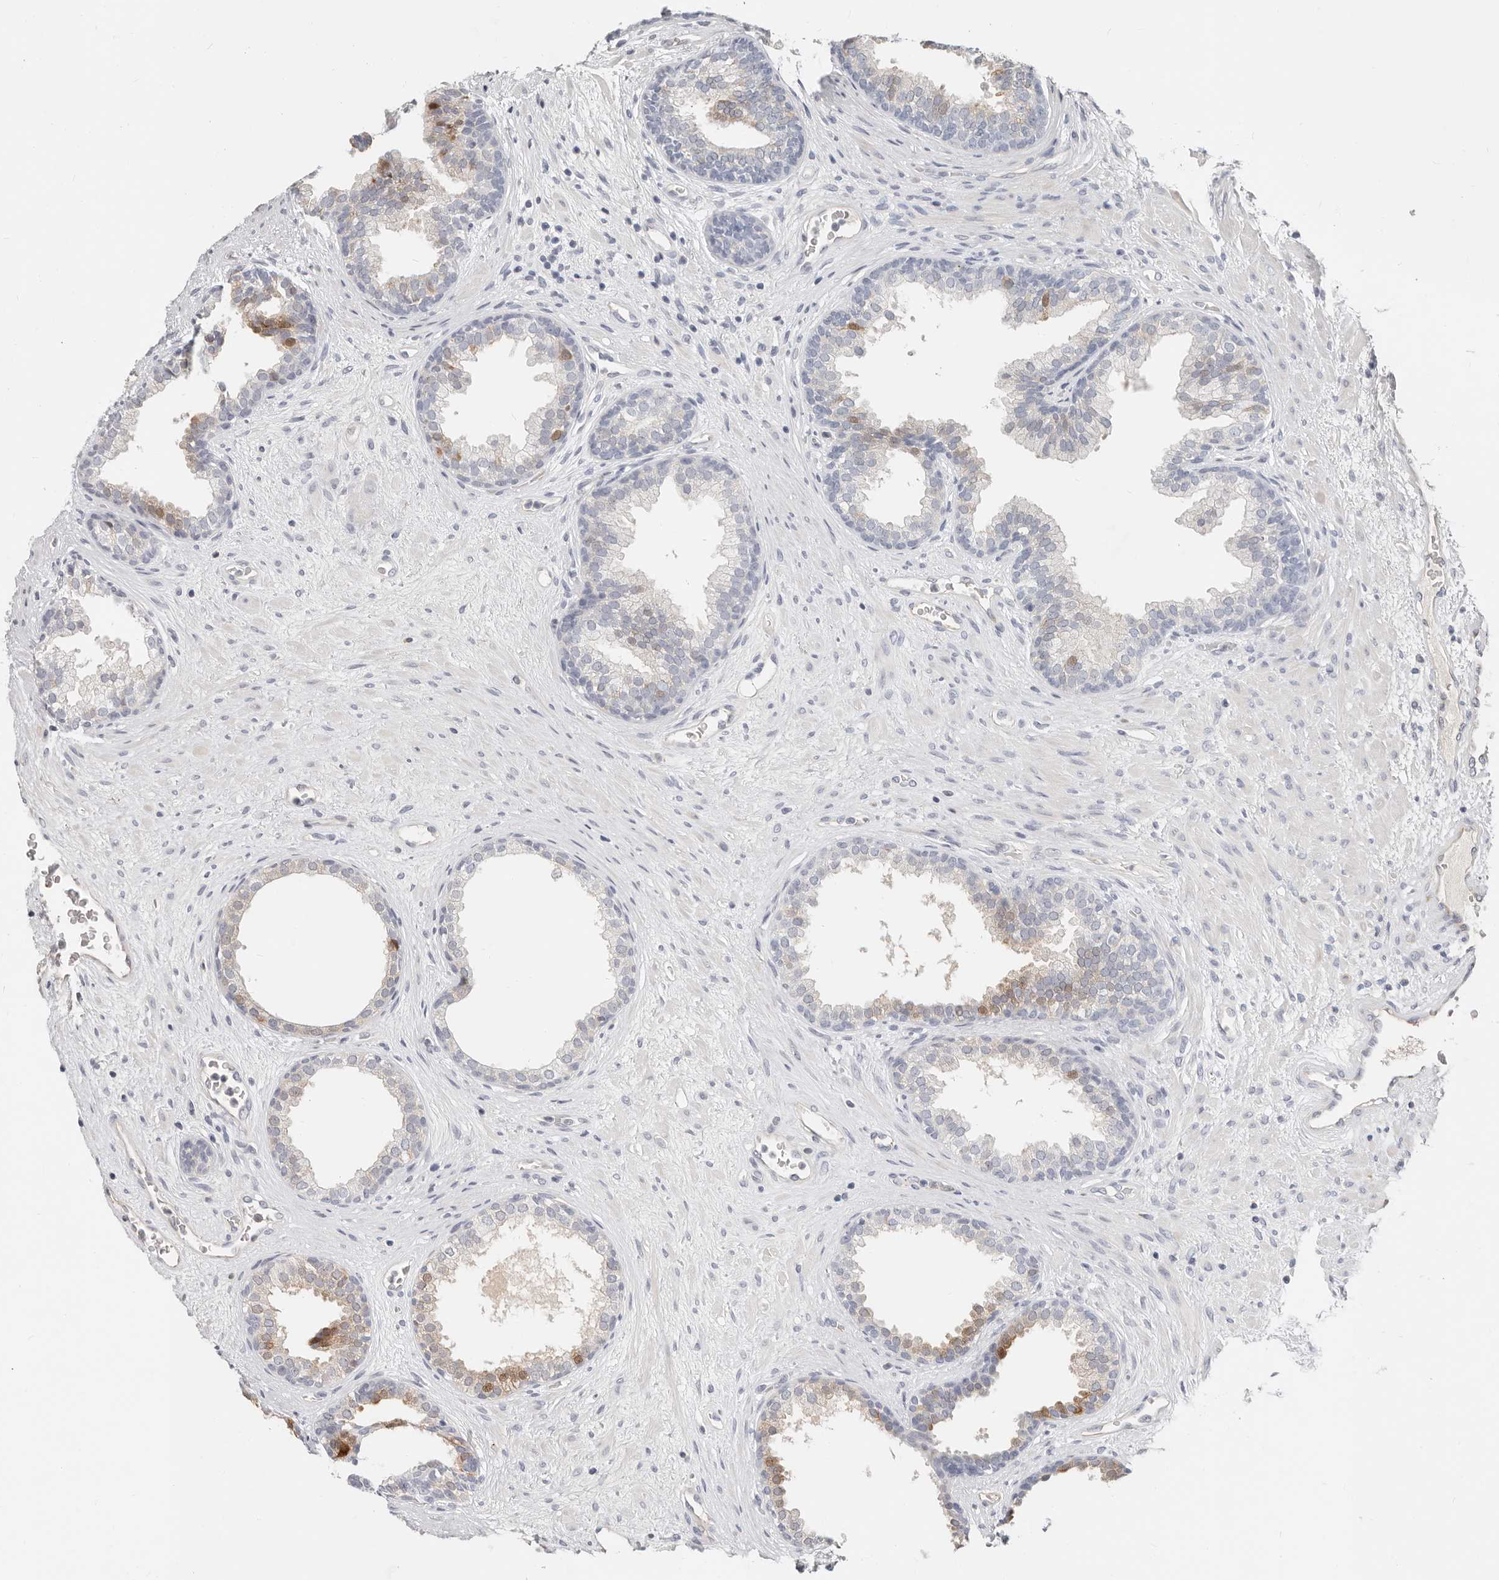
{"staining": {"intensity": "moderate", "quantity": "<25%", "location": "cytoplasmic/membranous,nuclear"}, "tissue": "prostate", "cell_type": "Glandular cells", "image_type": "normal", "snomed": [{"axis": "morphology", "description": "Normal tissue, NOS"}, {"axis": "topography", "description": "Prostate"}], "caption": "Immunohistochemical staining of benign prostate displays low levels of moderate cytoplasmic/membranous,nuclear staining in approximately <25% of glandular cells. (Stains: DAB (3,3'-diaminobenzidine) in brown, nuclei in blue, Microscopy: brightfield microscopy at high magnification).", "gene": "ZRANB1", "patient": {"sex": "male", "age": 76}}